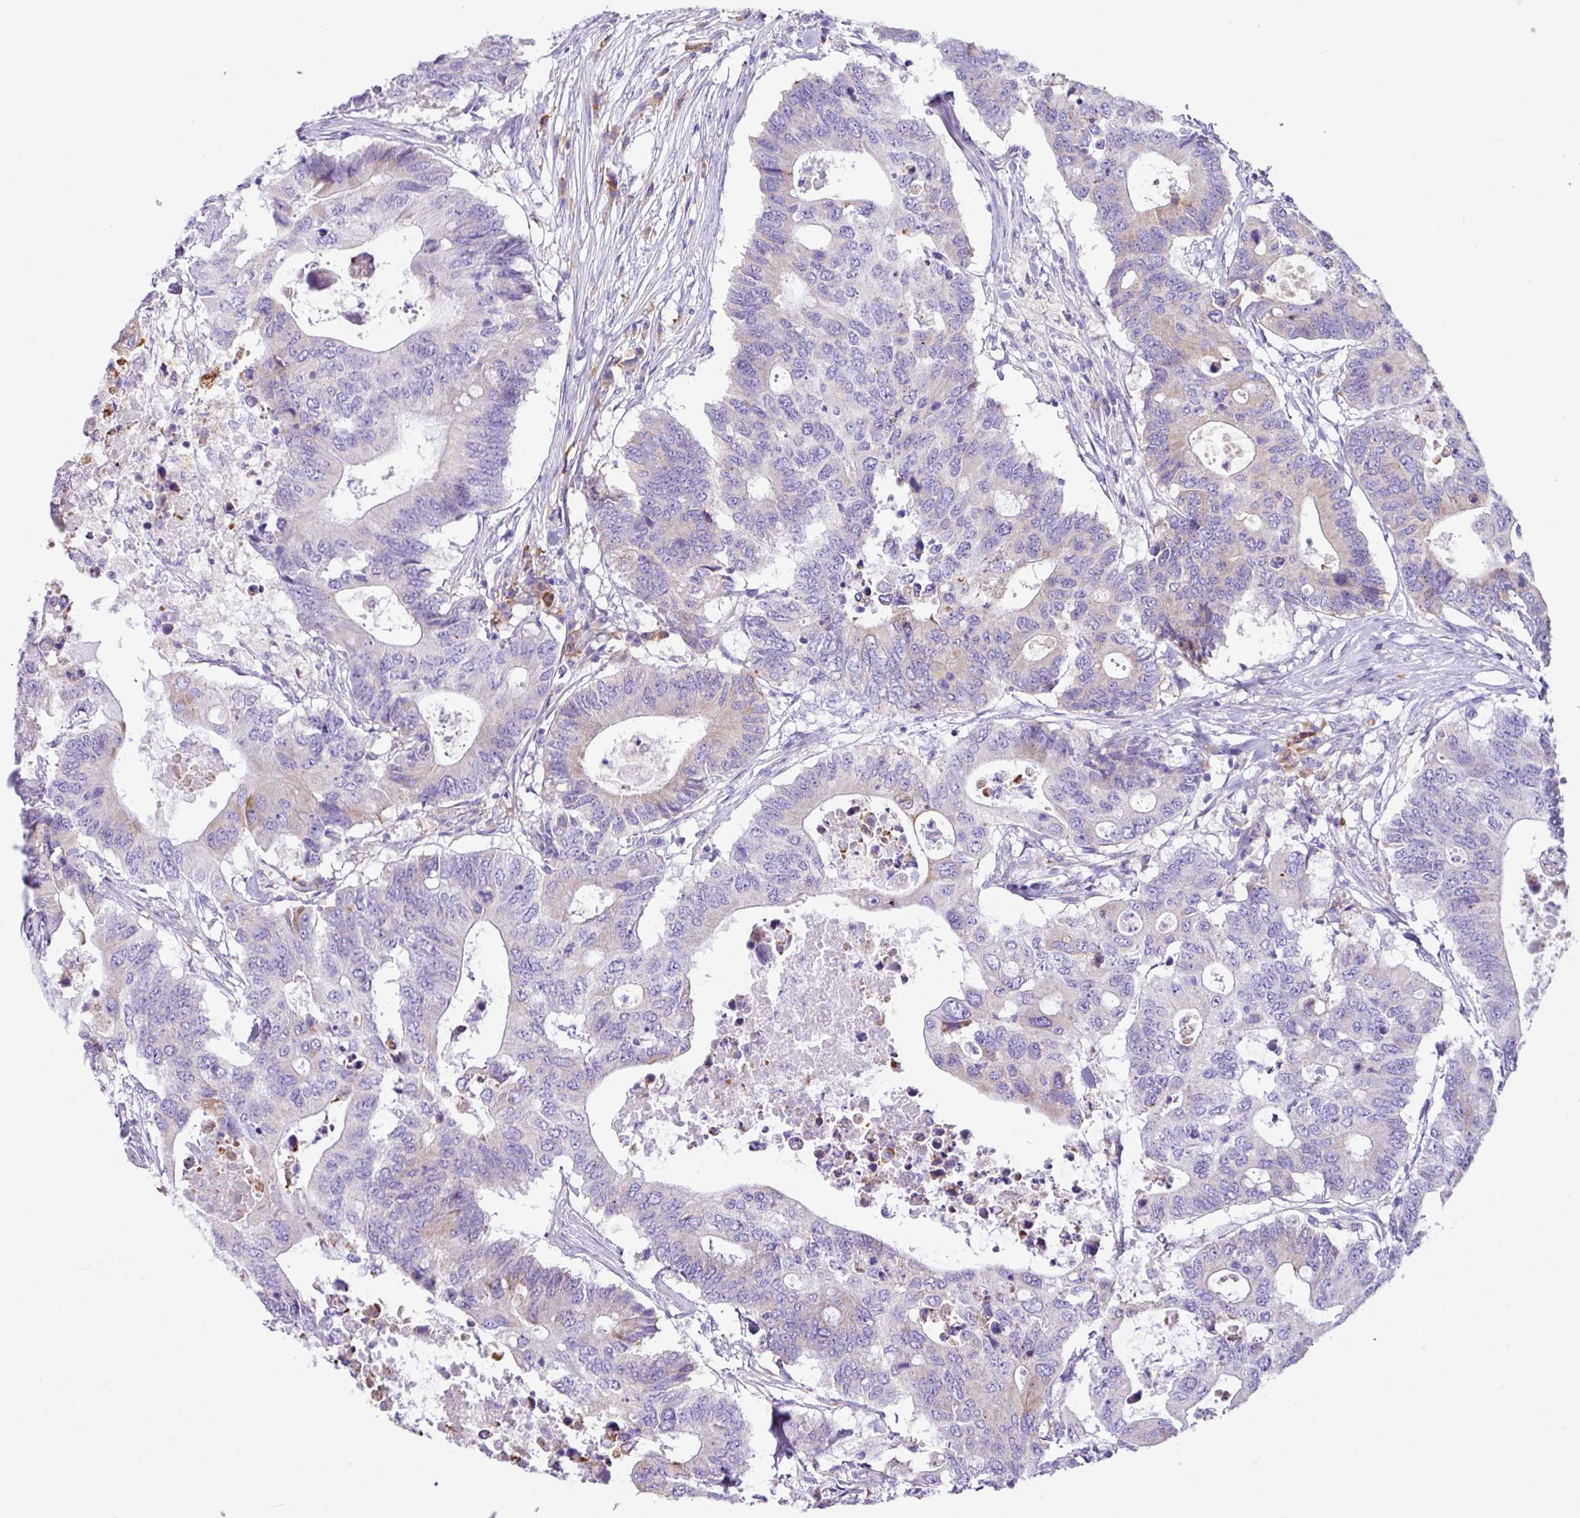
{"staining": {"intensity": "negative", "quantity": "none", "location": "none"}, "tissue": "colorectal cancer", "cell_type": "Tumor cells", "image_type": "cancer", "snomed": [{"axis": "morphology", "description": "Adenocarcinoma, NOS"}, {"axis": "topography", "description": "Colon"}], "caption": "DAB immunohistochemical staining of human colorectal adenocarcinoma exhibits no significant staining in tumor cells.", "gene": "RGS21", "patient": {"sex": "male", "age": 71}}